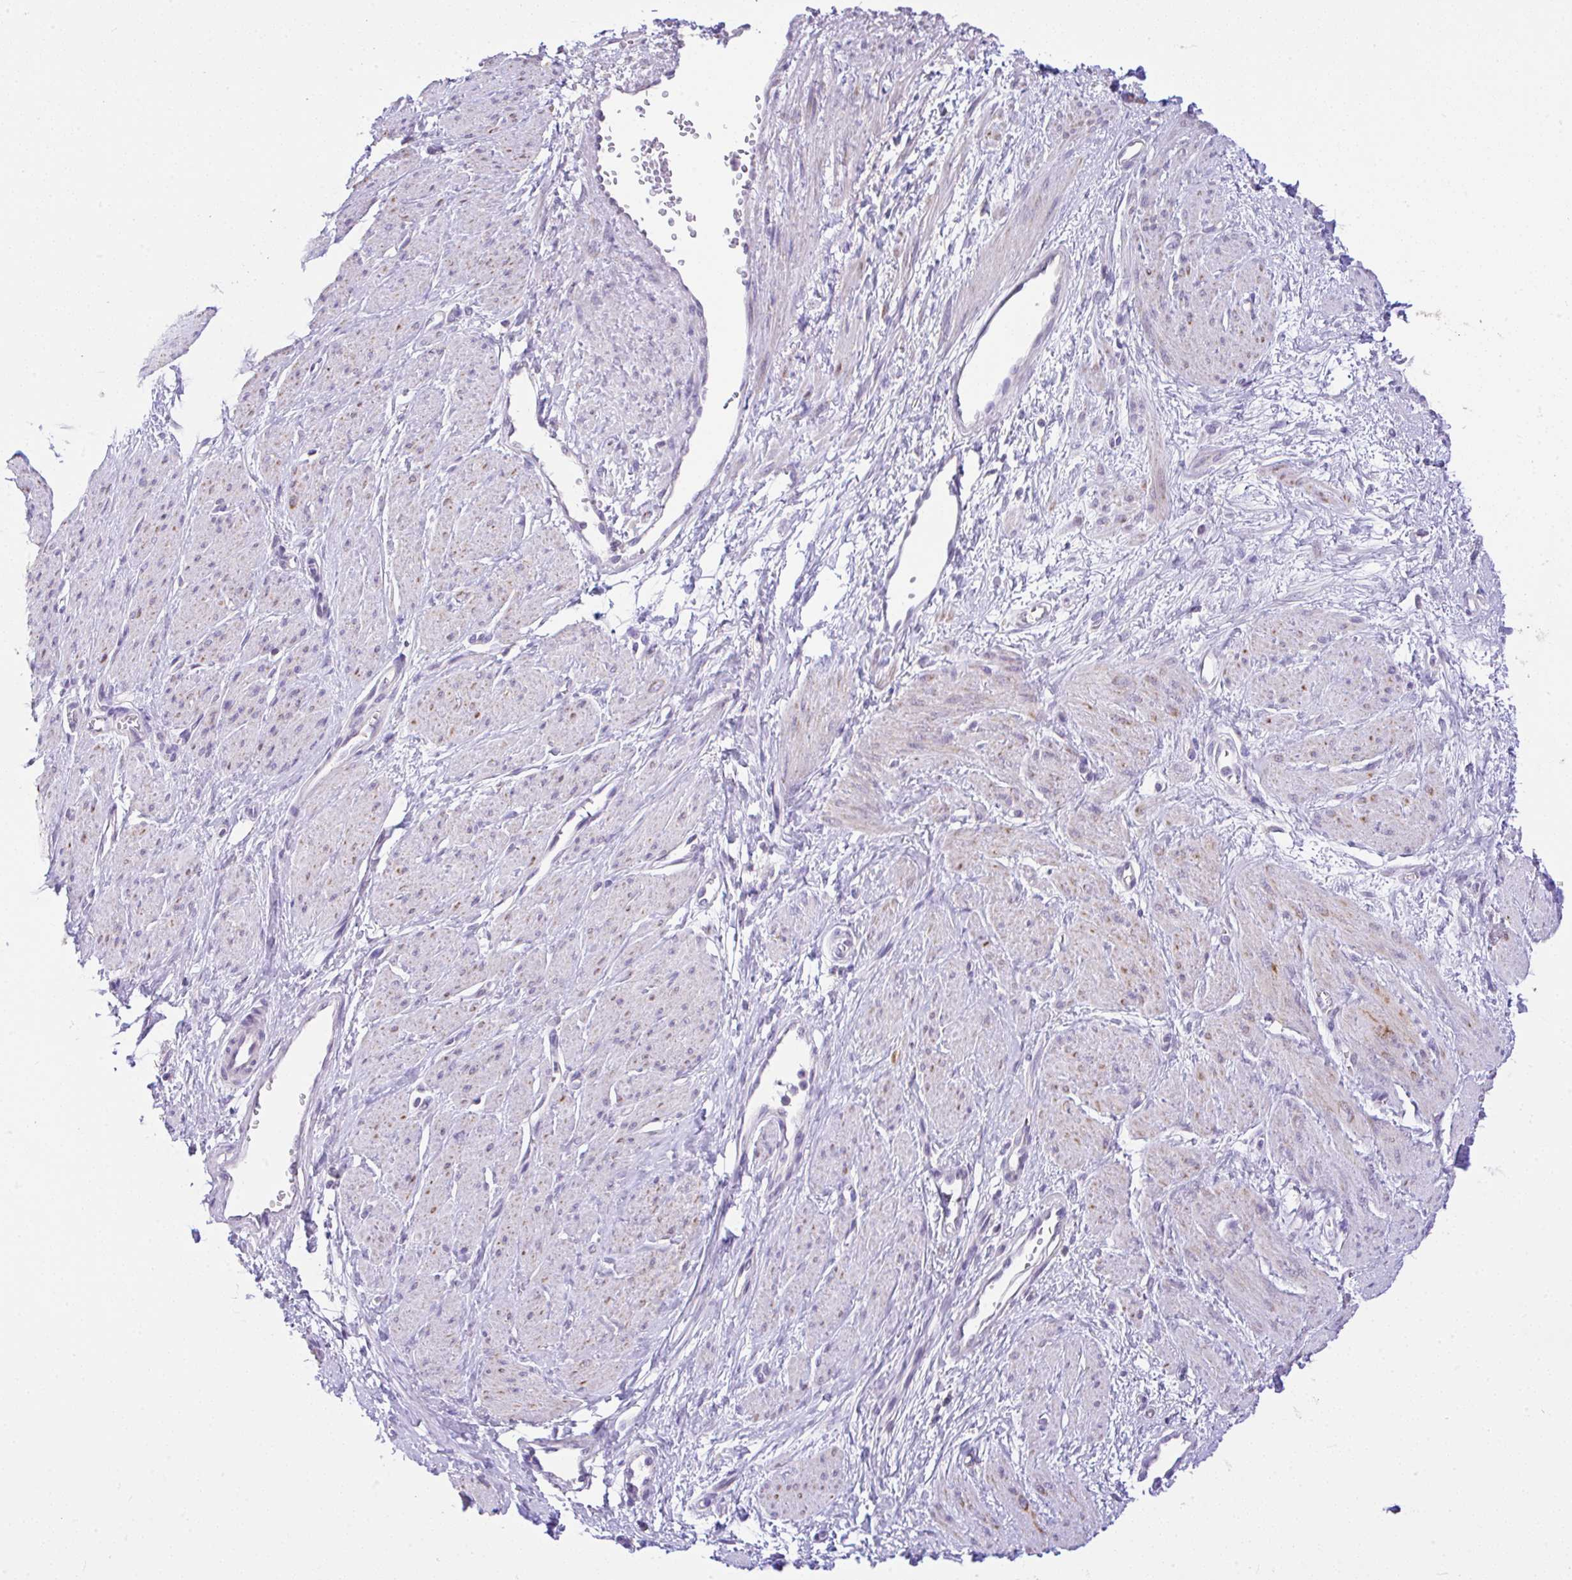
{"staining": {"intensity": "moderate", "quantity": "<25%", "location": "cytoplasmic/membranous"}, "tissue": "smooth muscle", "cell_type": "Smooth muscle cells", "image_type": "normal", "snomed": [{"axis": "morphology", "description": "Normal tissue, NOS"}, {"axis": "topography", "description": "Smooth muscle"}, {"axis": "topography", "description": "Uterus"}], "caption": "An IHC image of benign tissue is shown. Protein staining in brown highlights moderate cytoplasmic/membranous positivity in smooth muscle within smooth muscle cells.", "gene": "CTU1", "patient": {"sex": "female", "age": 39}}